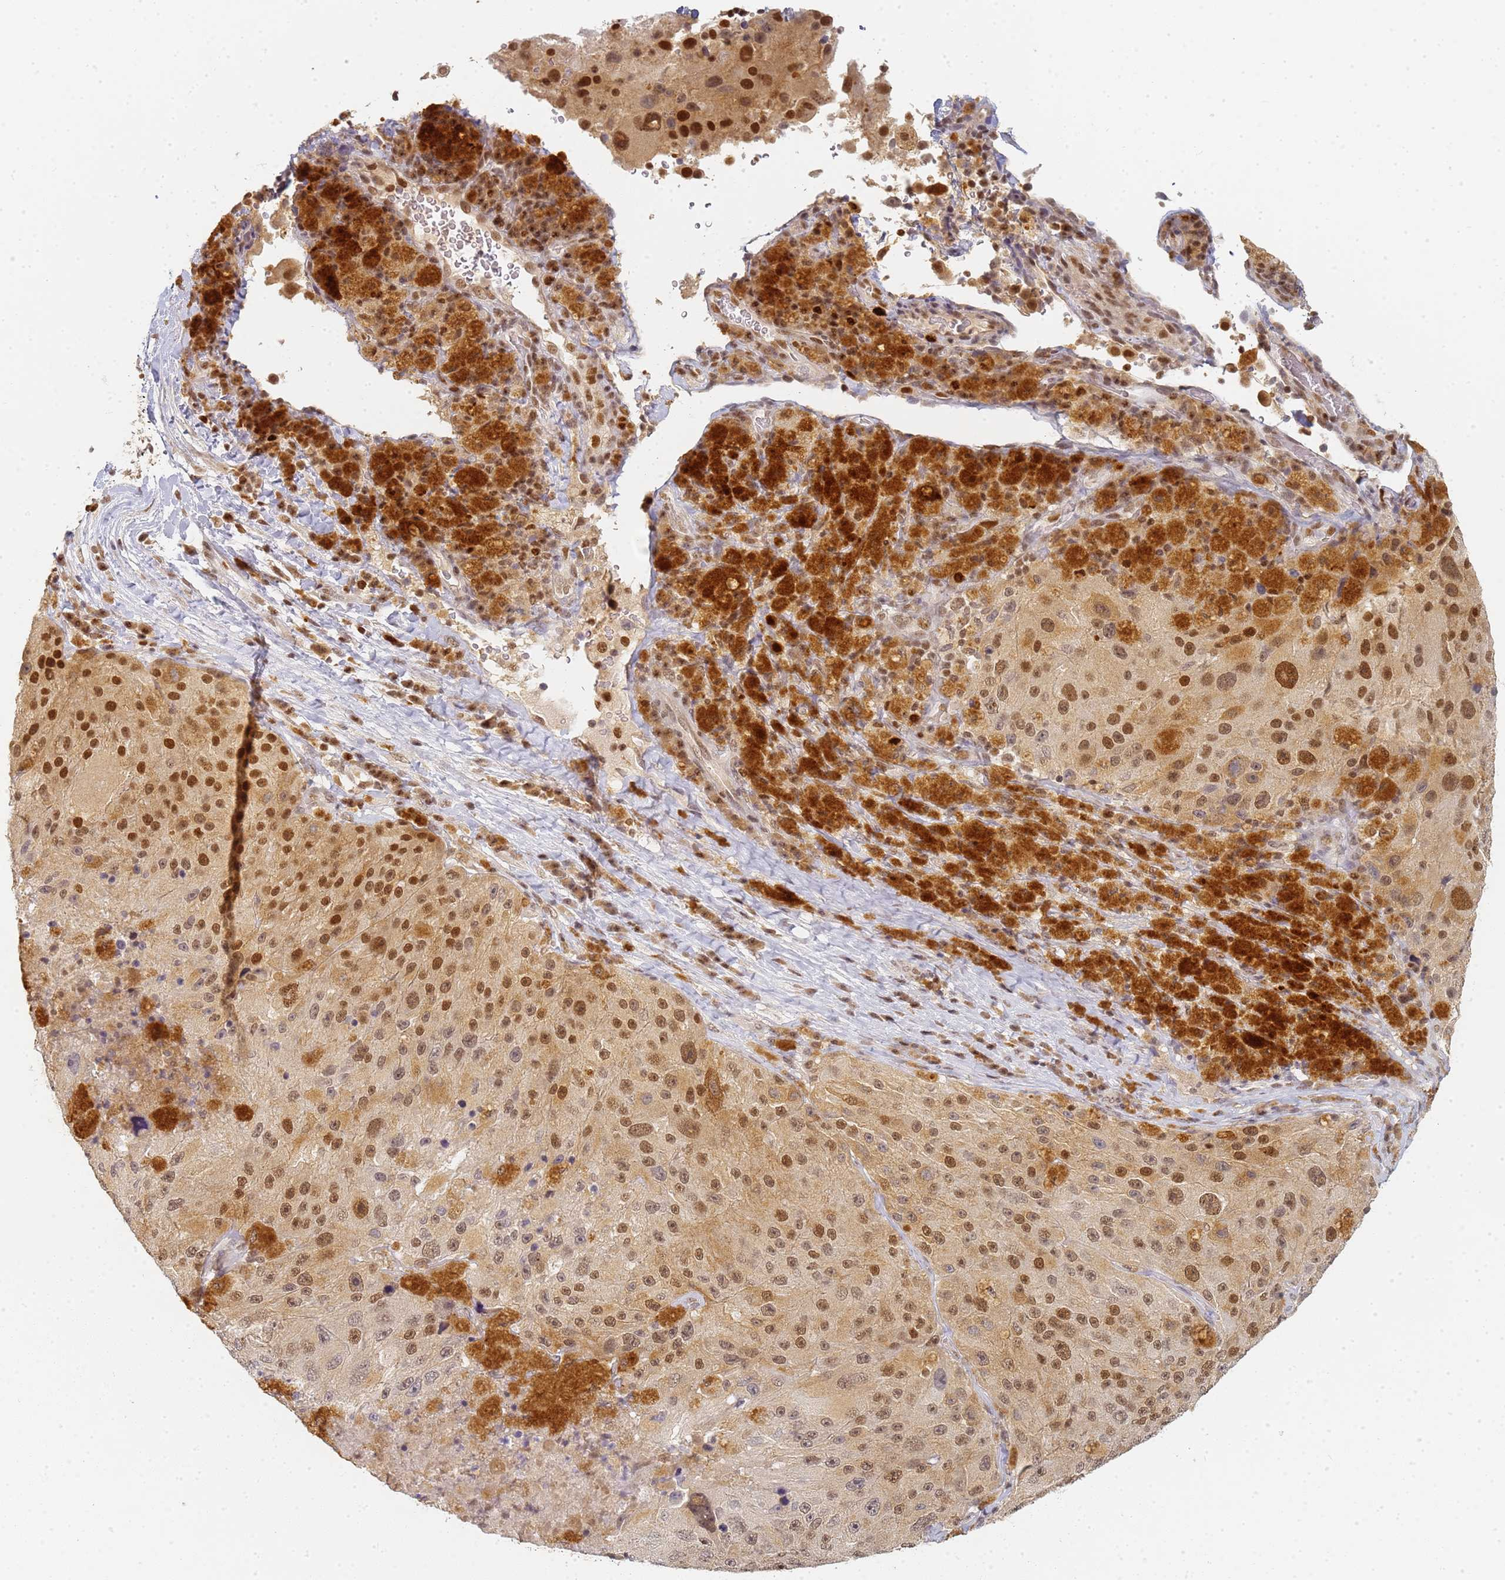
{"staining": {"intensity": "moderate", "quantity": ">75%", "location": "nuclear"}, "tissue": "melanoma", "cell_type": "Tumor cells", "image_type": "cancer", "snomed": [{"axis": "morphology", "description": "Malignant melanoma, Metastatic site"}, {"axis": "topography", "description": "Lymph node"}], "caption": "Brown immunohistochemical staining in malignant melanoma (metastatic site) demonstrates moderate nuclear positivity in about >75% of tumor cells.", "gene": "HMCES", "patient": {"sex": "male", "age": 62}}